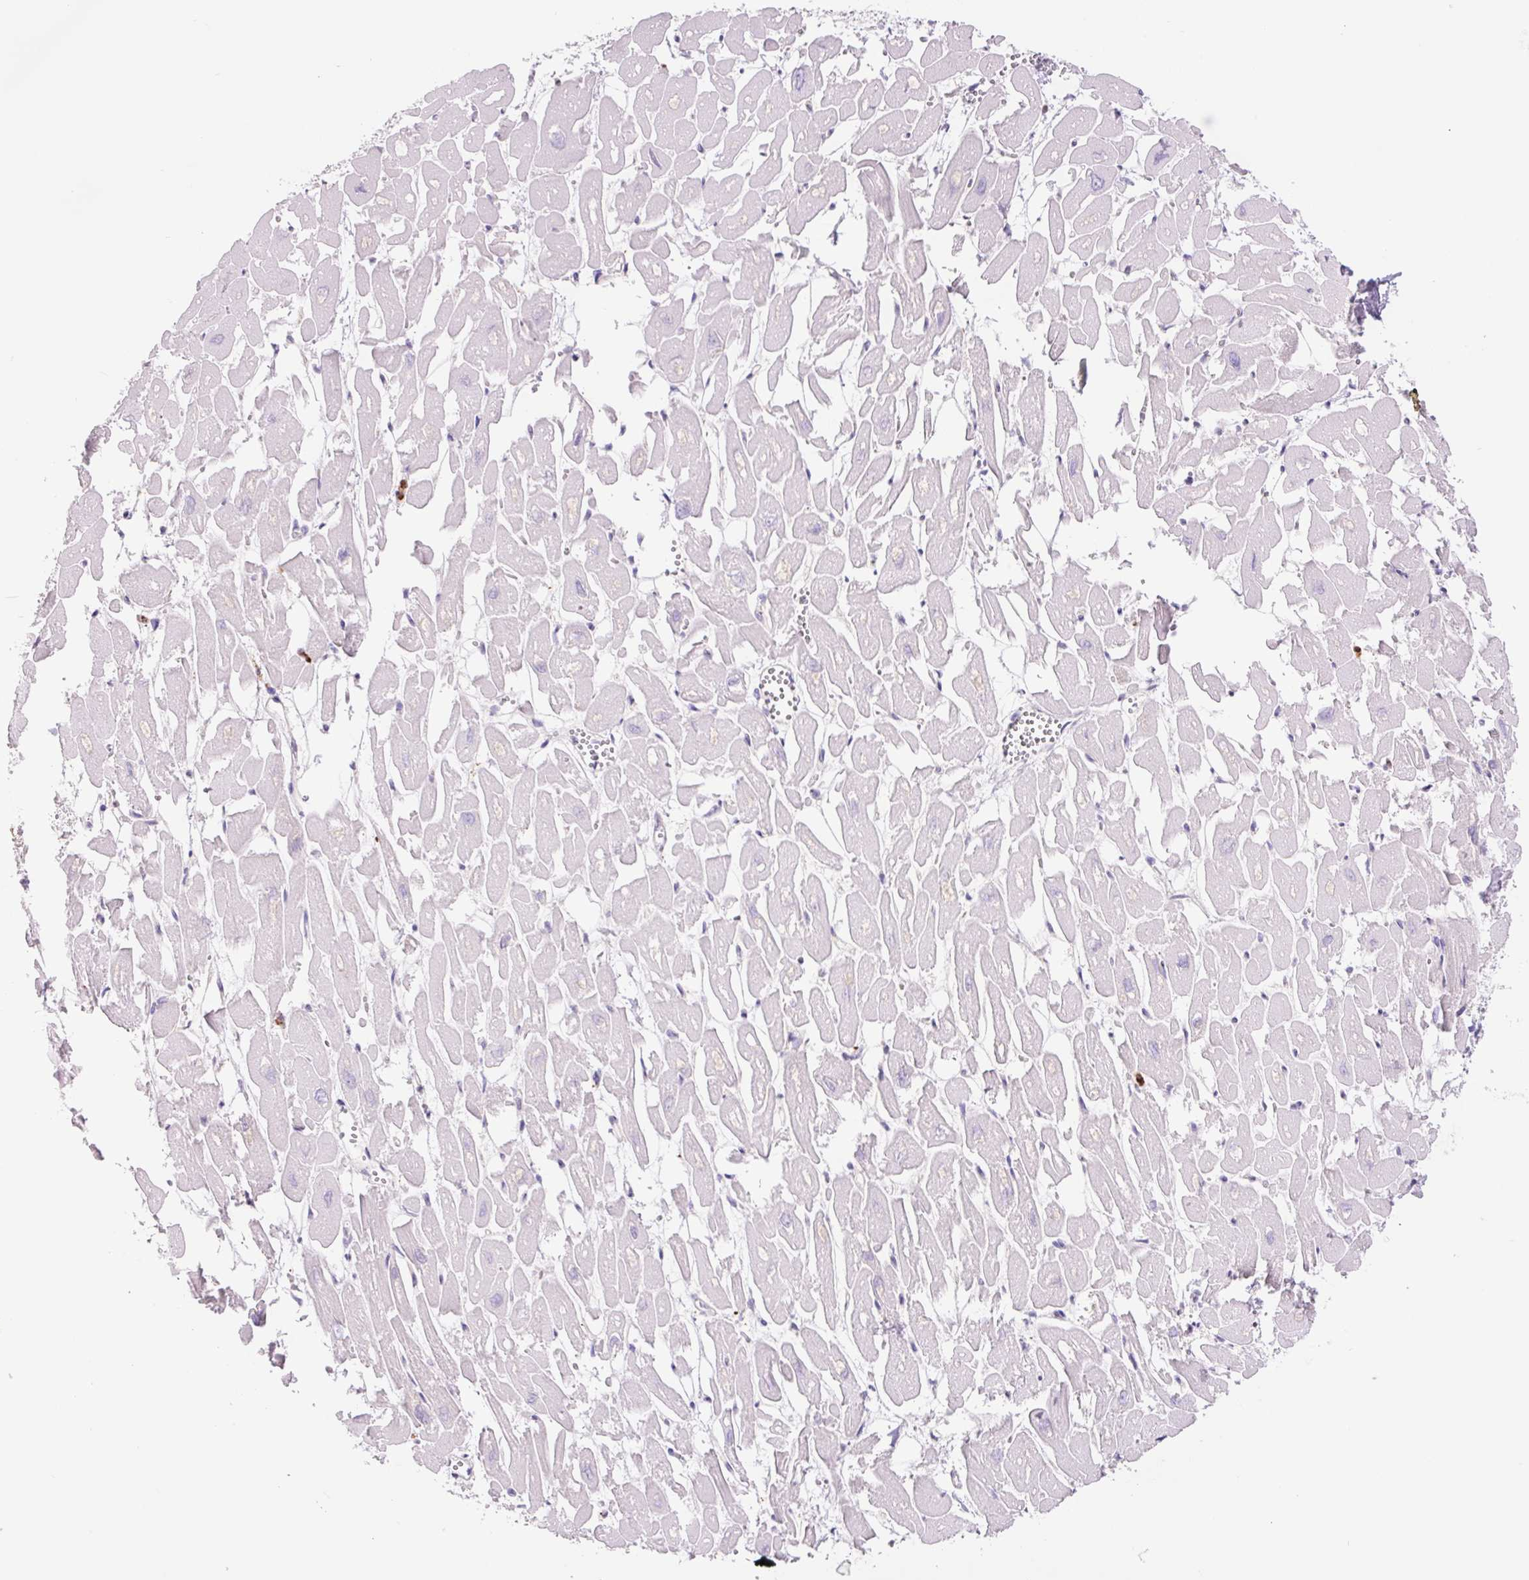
{"staining": {"intensity": "negative", "quantity": "none", "location": "none"}, "tissue": "heart muscle", "cell_type": "Cardiomyocytes", "image_type": "normal", "snomed": [{"axis": "morphology", "description": "Normal tissue, NOS"}, {"axis": "topography", "description": "Heart"}], "caption": "IHC of benign human heart muscle exhibits no positivity in cardiomyocytes. The staining is performed using DAB brown chromogen with nuclei counter-stained in using hematoxylin.", "gene": "SH2D6", "patient": {"sex": "male", "age": 54}}